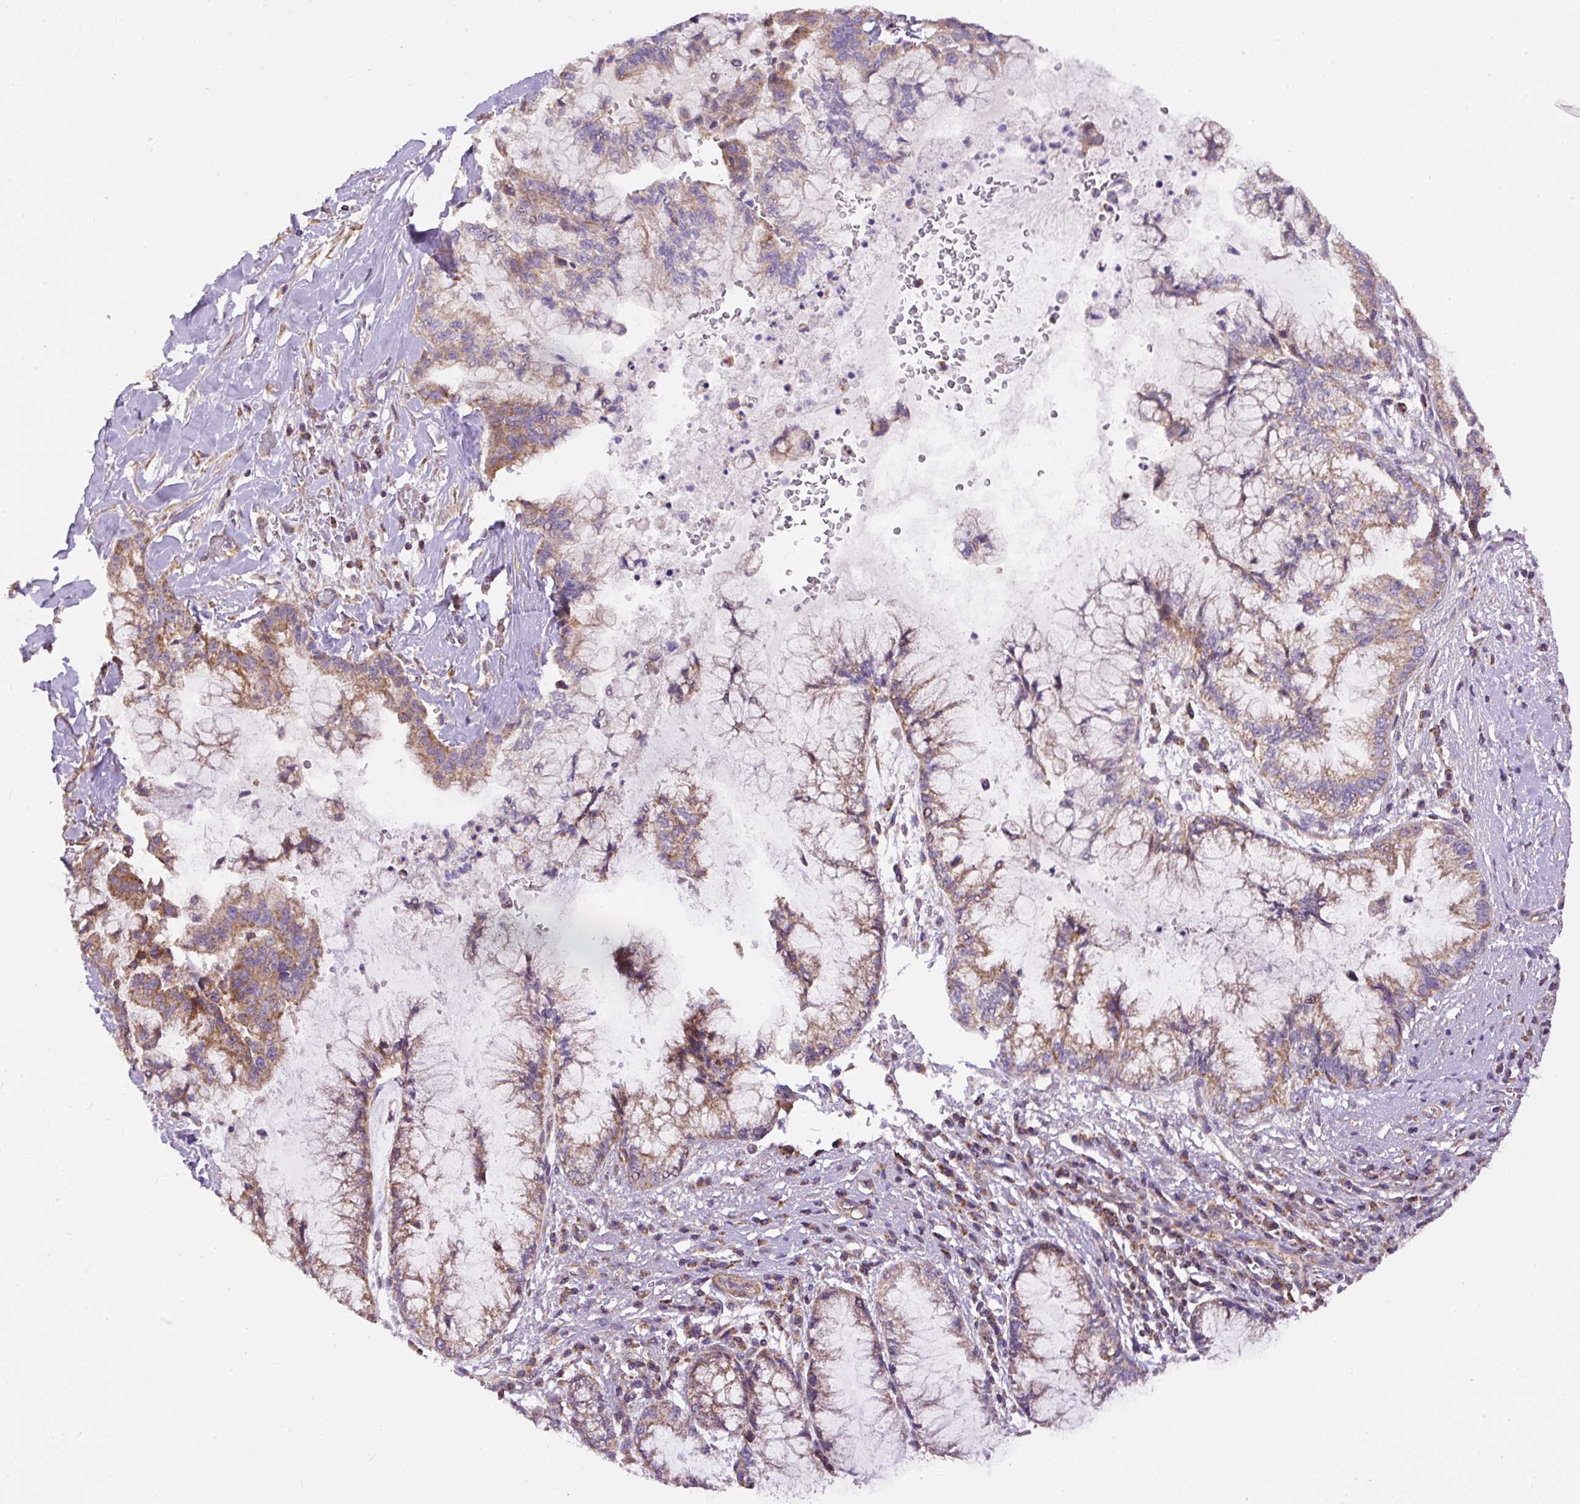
{"staining": {"intensity": "moderate", "quantity": ">75%", "location": "cytoplasmic/membranous"}, "tissue": "pancreatic cancer", "cell_type": "Tumor cells", "image_type": "cancer", "snomed": [{"axis": "morphology", "description": "Adenocarcinoma, NOS"}, {"axis": "topography", "description": "Pancreas"}], "caption": "The image reveals staining of pancreatic cancer, revealing moderate cytoplasmic/membranous protein staining (brown color) within tumor cells. The protein is shown in brown color, while the nuclei are stained blue.", "gene": "NDUFAF2", "patient": {"sex": "male", "age": 73}}